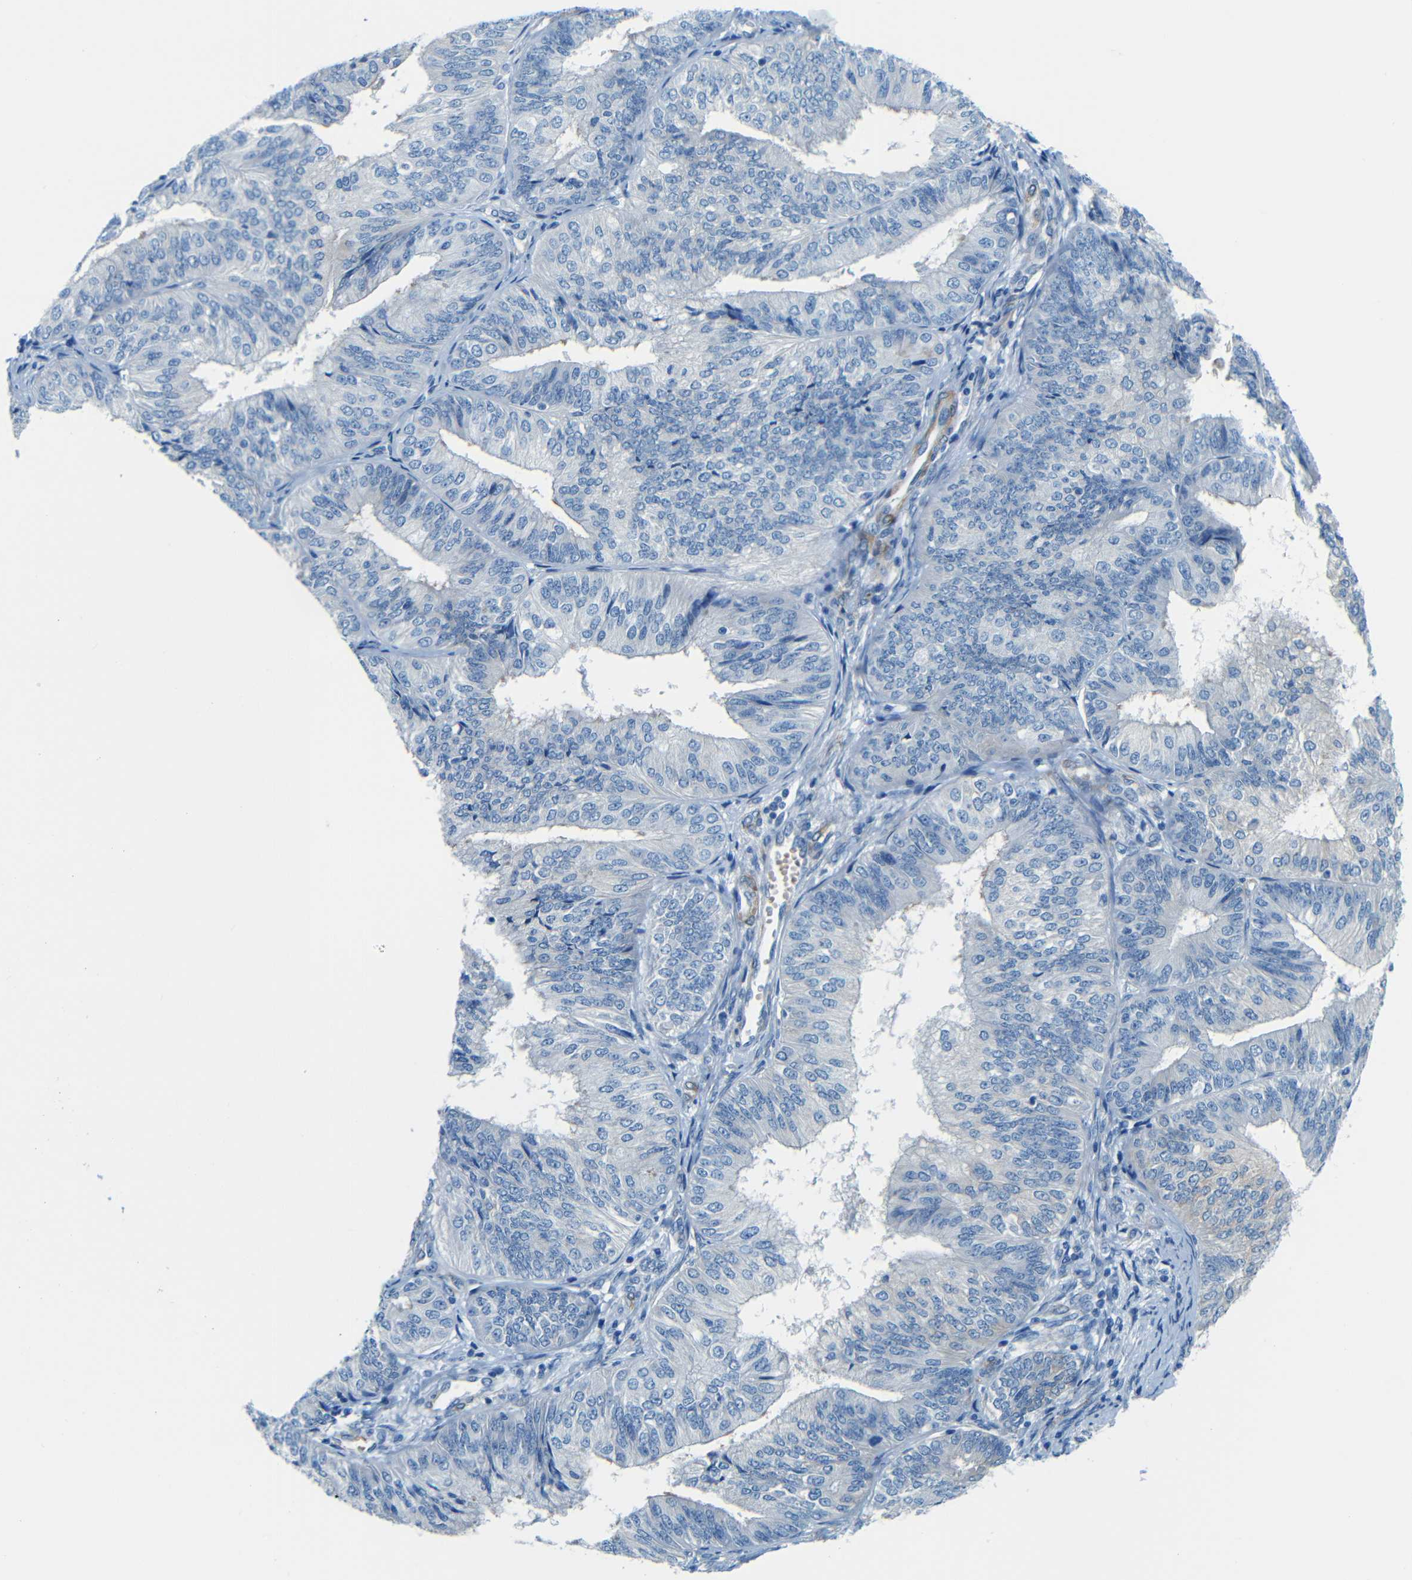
{"staining": {"intensity": "negative", "quantity": "none", "location": "none"}, "tissue": "endometrial cancer", "cell_type": "Tumor cells", "image_type": "cancer", "snomed": [{"axis": "morphology", "description": "Adenocarcinoma, NOS"}, {"axis": "topography", "description": "Endometrium"}], "caption": "Tumor cells show no significant protein staining in endometrial cancer. Brightfield microscopy of immunohistochemistry (IHC) stained with DAB (3,3'-diaminobenzidine) (brown) and hematoxylin (blue), captured at high magnification.", "gene": "MAP2", "patient": {"sex": "female", "age": 58}}